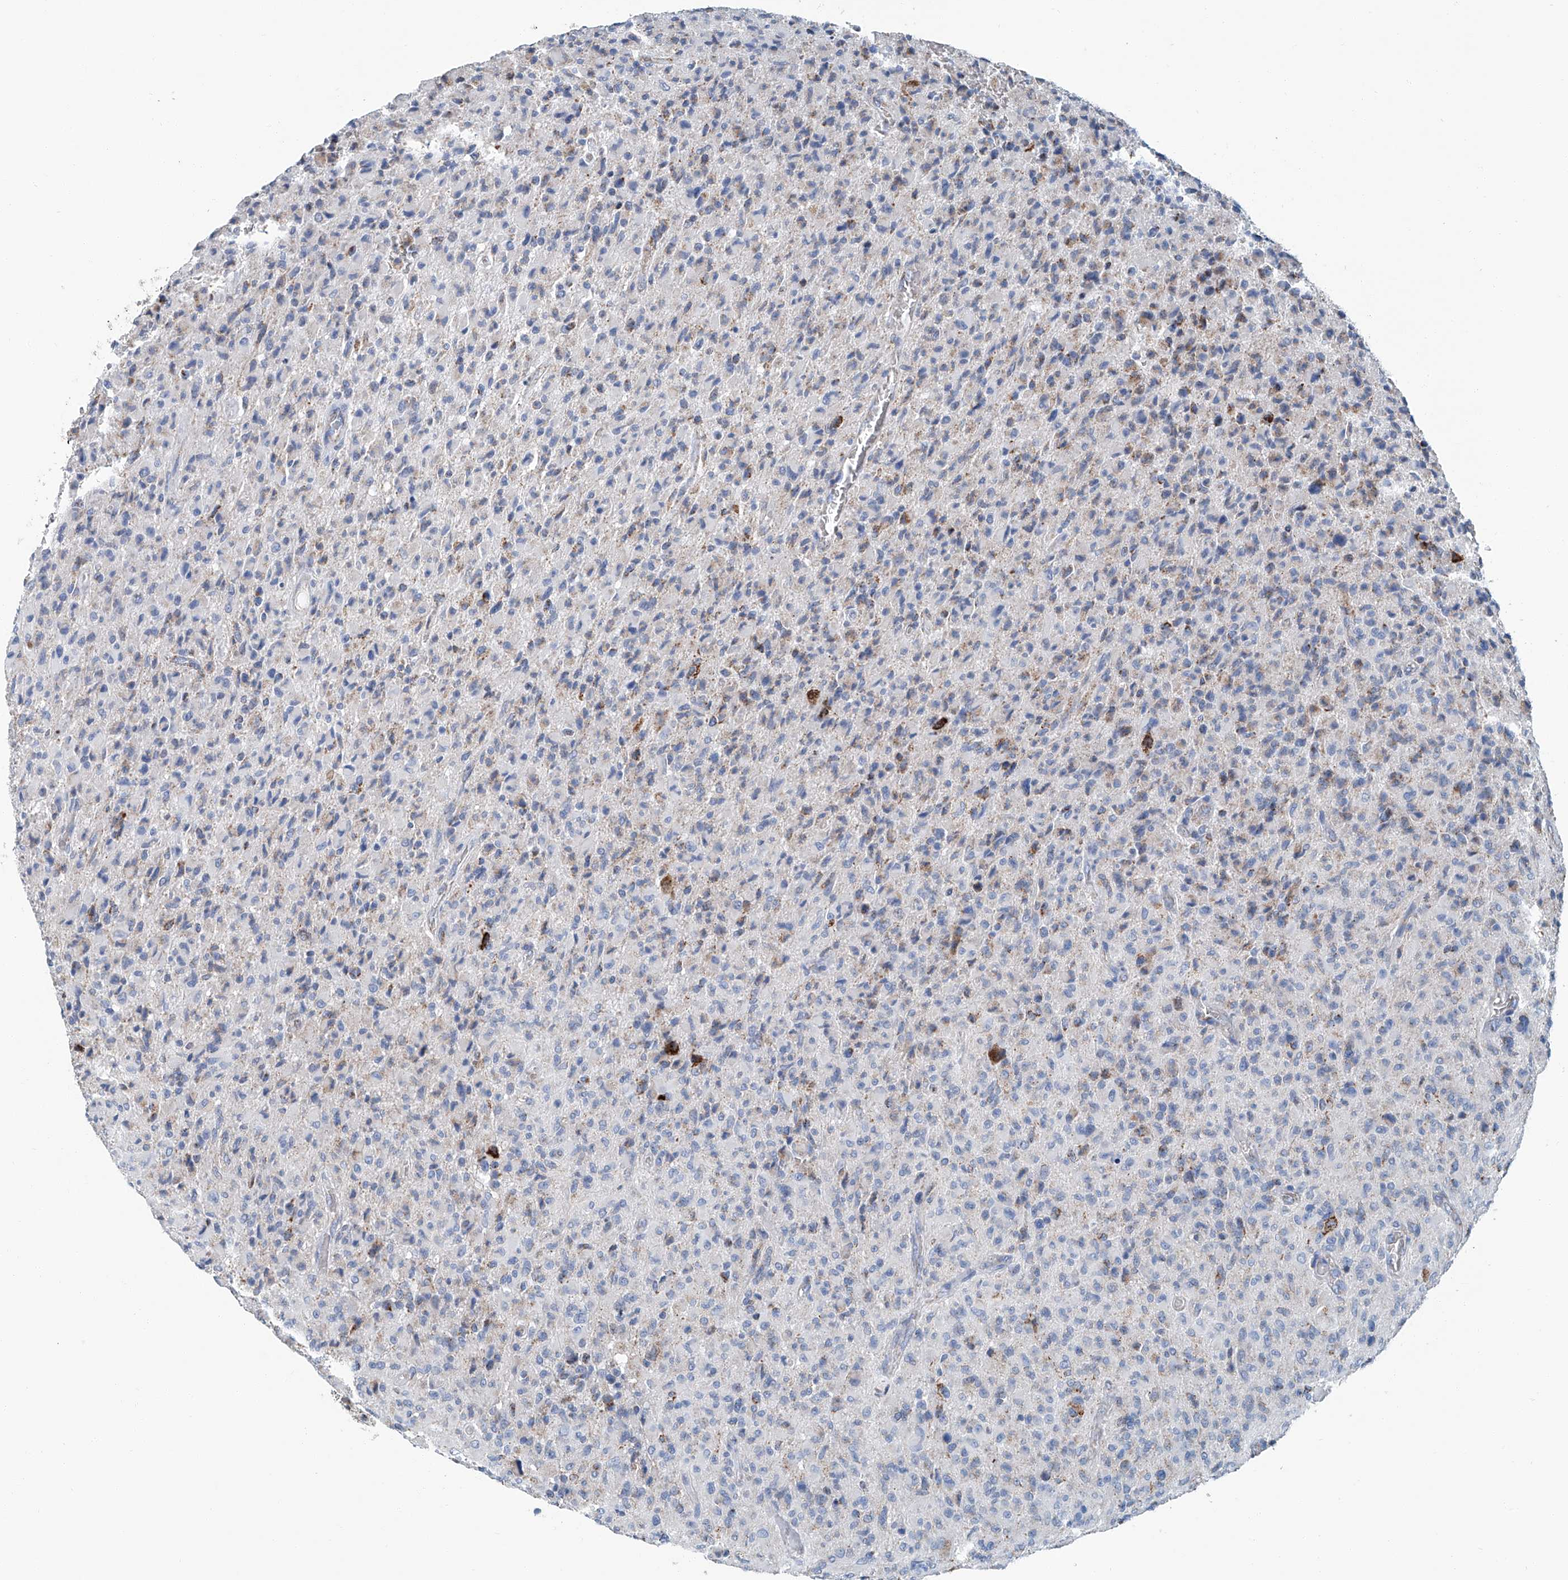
{"staining": {"intensity": "negative", "quantity": "none", "location": "none"}, "tissue": "glioma", "cell_type": "Tumor cells", "image_type": "cancer", "snomed": [{"axis": "morphology", "description": "Glioma, malignant, High grade"}, {"axis": "topography", "description": "Brain"}], "caption": "The immunohistochemistry histopathology image has no significant positivity in tumor cells of malignant high-grade glioma tissue.", "gene": "MT-ND1", "patient": {"sex": "female", "age": 57}}